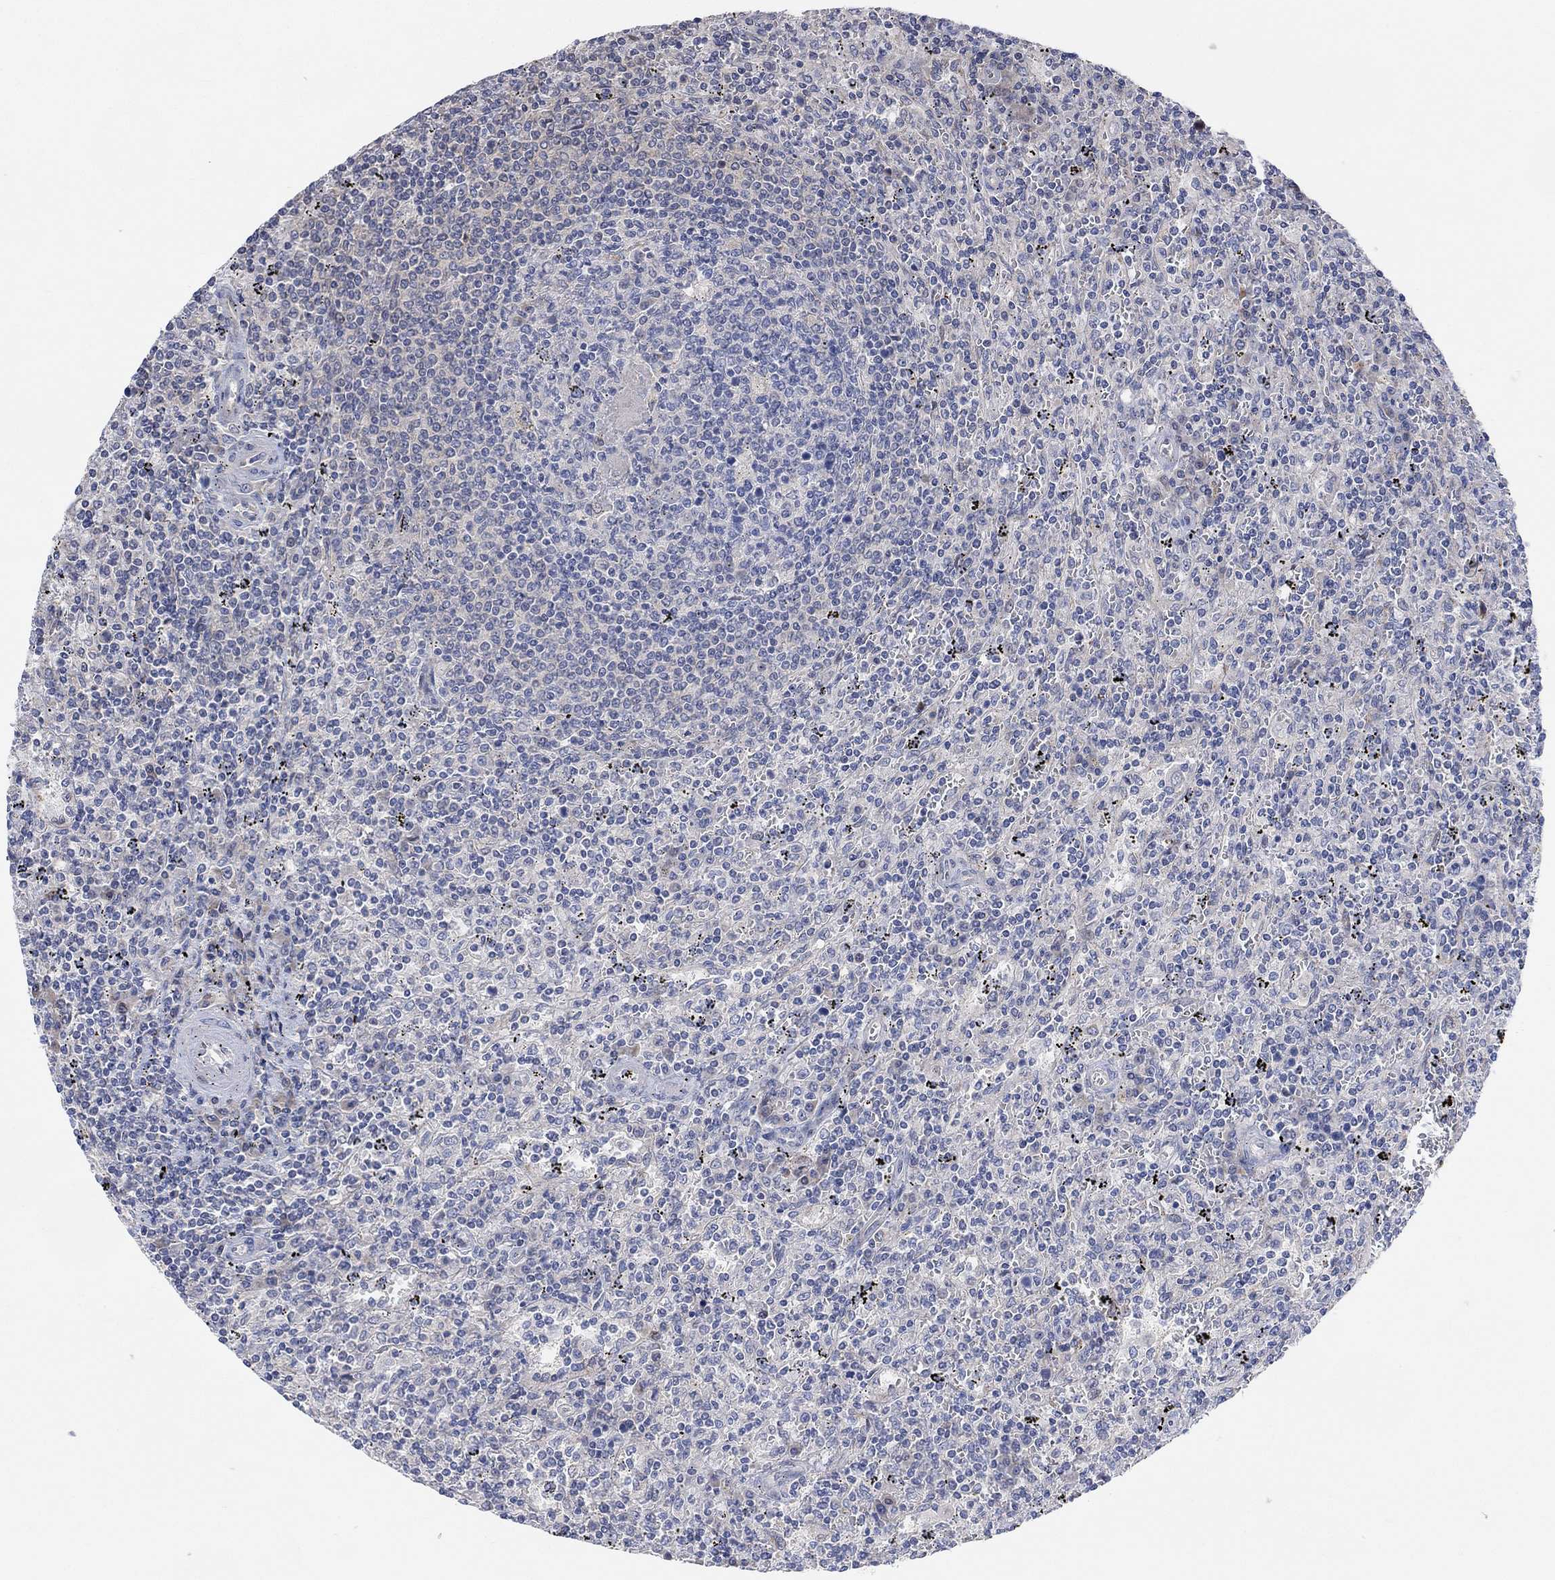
{"staining": {"intensity": "negative", "quantity": "none", "location": "none"}, "tissue": "lymphoma", "cell_type": "Tumor cells", "image_type": "cancer", "snomed": [{"axis": "morphology", "description": "Malignant lymphoma, non-Hodgkin's type, Low grade"}, {"axis": "topography", "description": "Spleen"}], "caption": "An immunohistochemistry (IHC) photomicrograph of malignant lymphoma, non-Hodgkin's type (low-grade) is shown. There is no staining in tumor cells of malignant lymphoma, non-Hodgkin's type (low-grade).", "gene": "CNTF", "patient": {"sex": "male", "age": 62}}